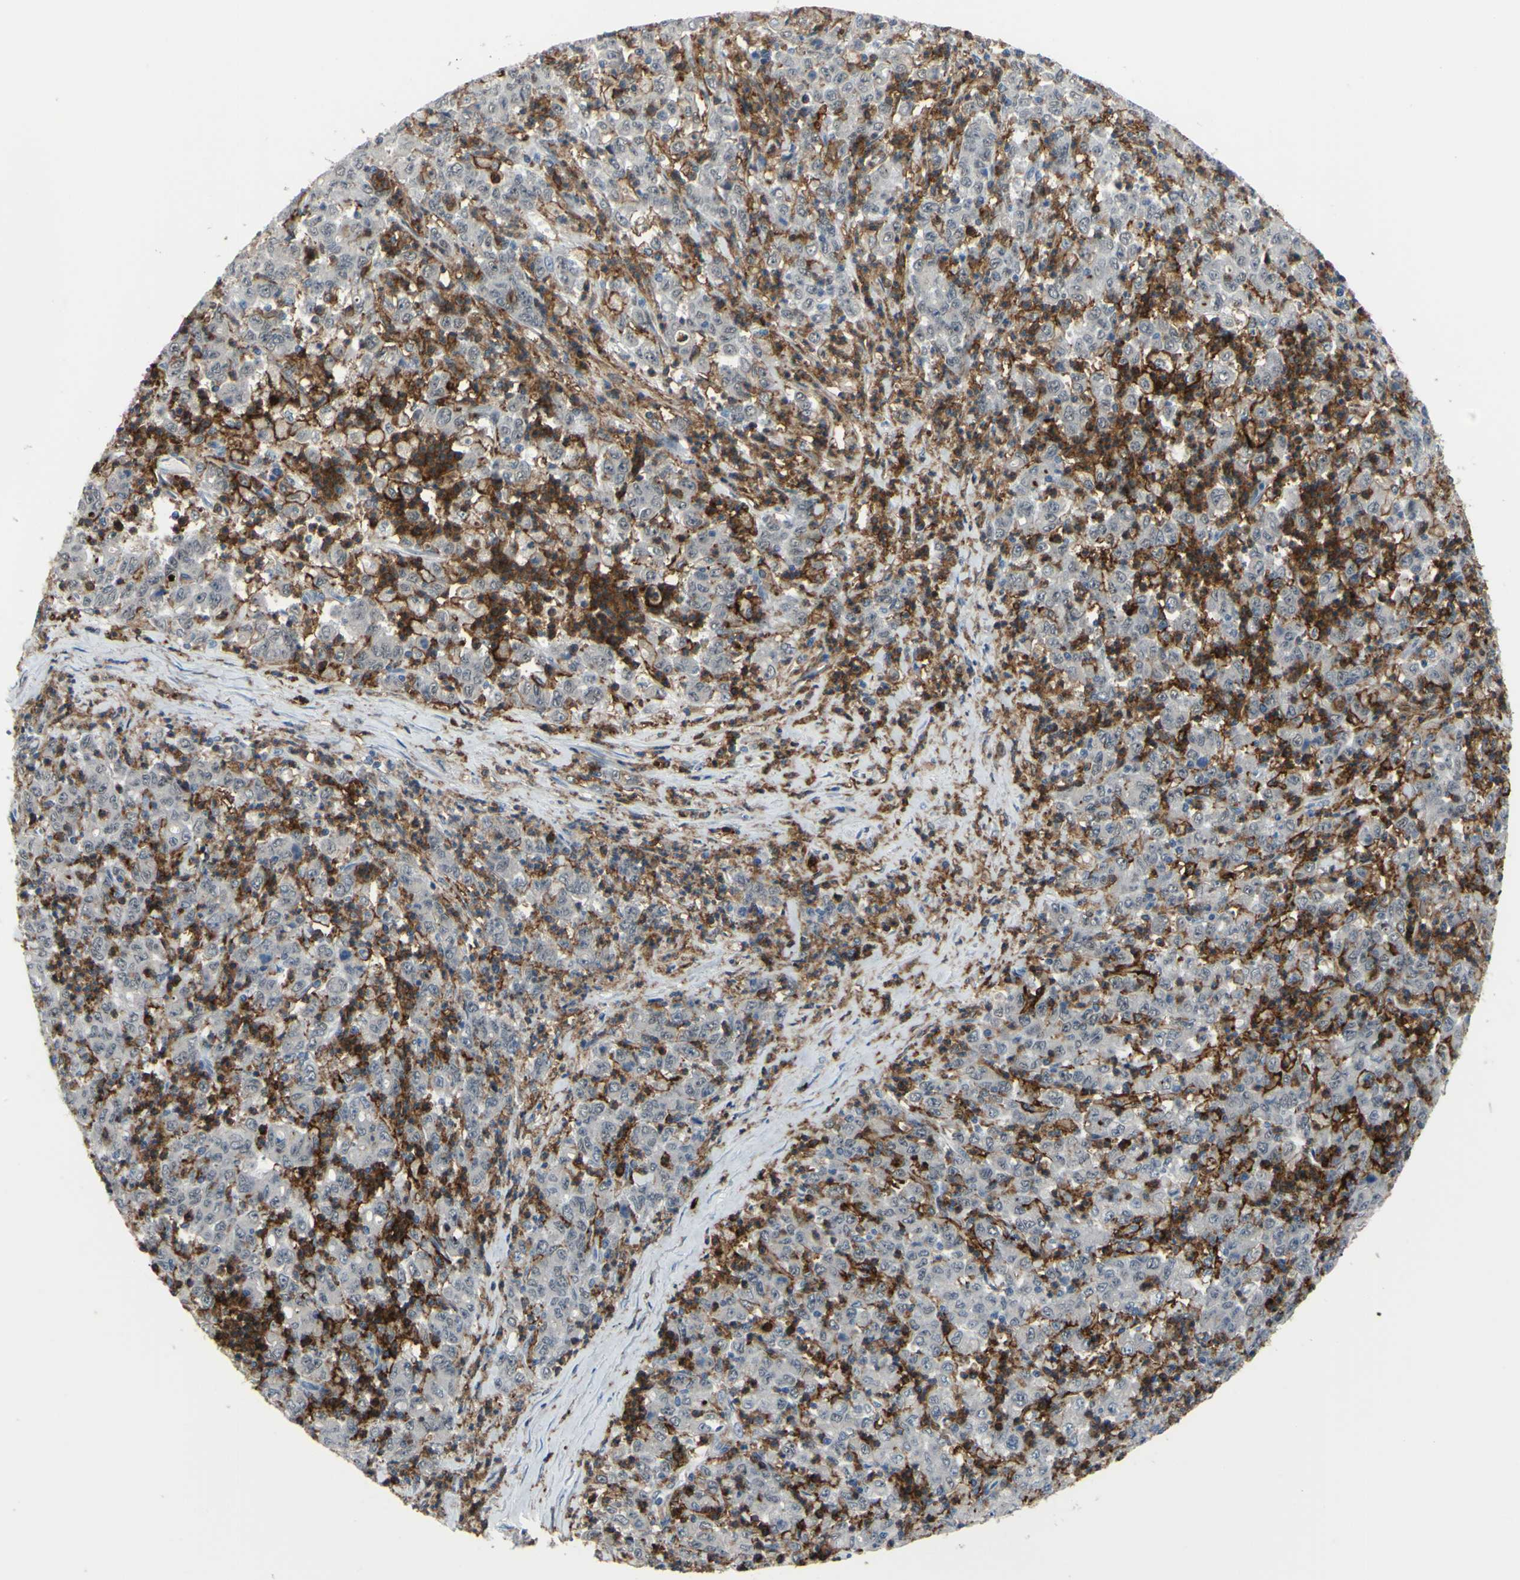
{"staining": {"intensity": "negative", "quantity": "none", "location": "none"}, "tissue": "stomach cancer", "cell_type": "Tumor cells", "image_type": "cancer", "snomed": [{"axis": "morphology", "description": "Adenocarcinoma, NOS"}, {"axis": "topography", "description": "Stomach, lower"}], "caption": "Immunohistochemical staining of human stomach adenocarcinoma shows no significant positivity in tumor cells.", "gene": "FCGR2A", "patient": {"sex": "female", "age": 71}}